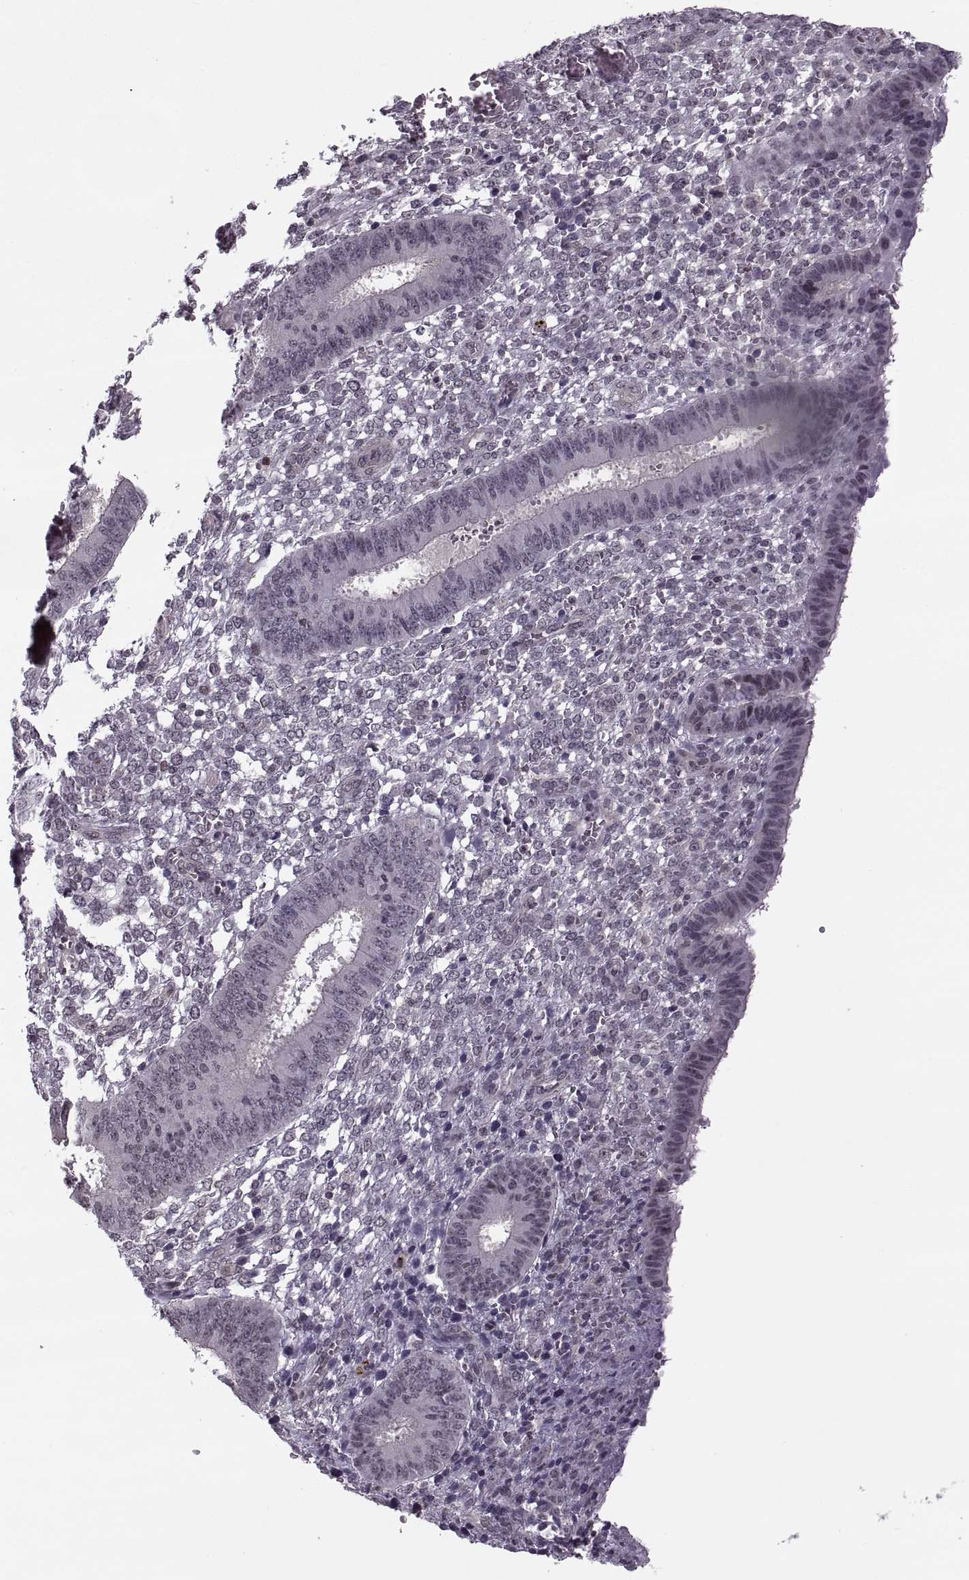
{"staining": {"intensity": "negative", "quantity": "none", "location": "none"}, "tissue": "endometrium", "cell_type": "Cells in endometrial stroma", "image_type": "normal", "snomed": [{"axis": "morphology", "description": "Normal tissue, NOS"}, {"axis": "topography", "description": "Endometrium"}], "caption": "DAB immunohistochemical staining of normal human endometrium demonstrates no significant positivity in cells in endometrial stroma. The staining is performed using DAB (3,3'-diaminobenzidine) brown chromogen with nuclei counter-stained in using hematoxylin.", "gene": "LUZP2", "patient": {"sex": "female", "age": 42}}